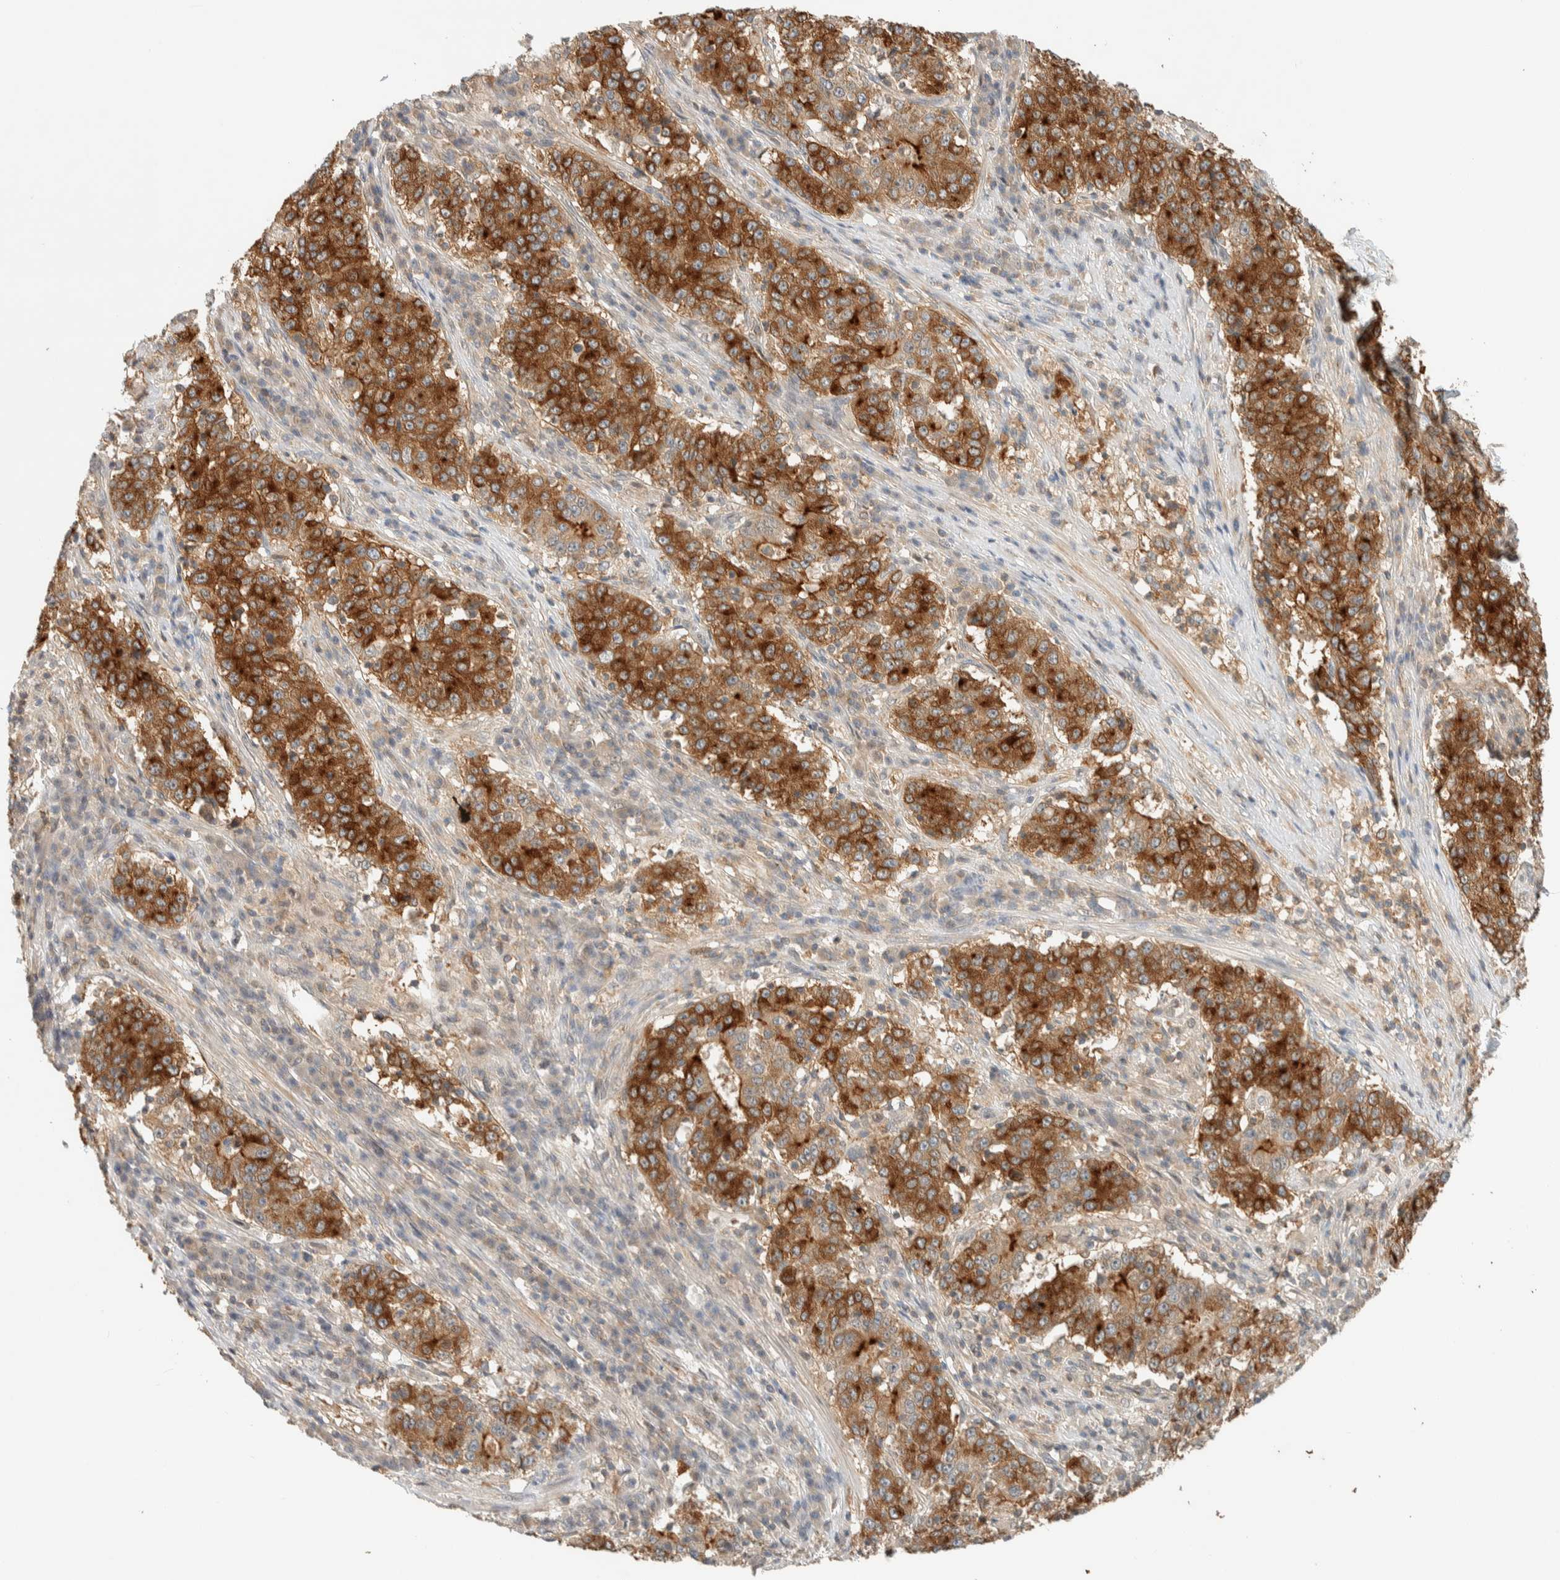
{"staining": {"intensity": "strong", "quantity": ">75%", "location": "cytoplasmic/membranous"}, "tissue": "stomach cancer", "cell_type": "Tumor cells", "image_type": "cancer", "snomed": [{"axis": "morphology", "description": "Adenocarcinoma, NOS"}, {"axis": "topography", "description": "Stomach"}], "caption": "Stomach cancer (adenocarcinoma) was stained to show a protein in brown. There is high levels of strong cytoplasmic/membranous staining in about >75% of tumor cells.", "gene": "RAB11FIP1", "patient": {"sex": "male", "age": 59}}